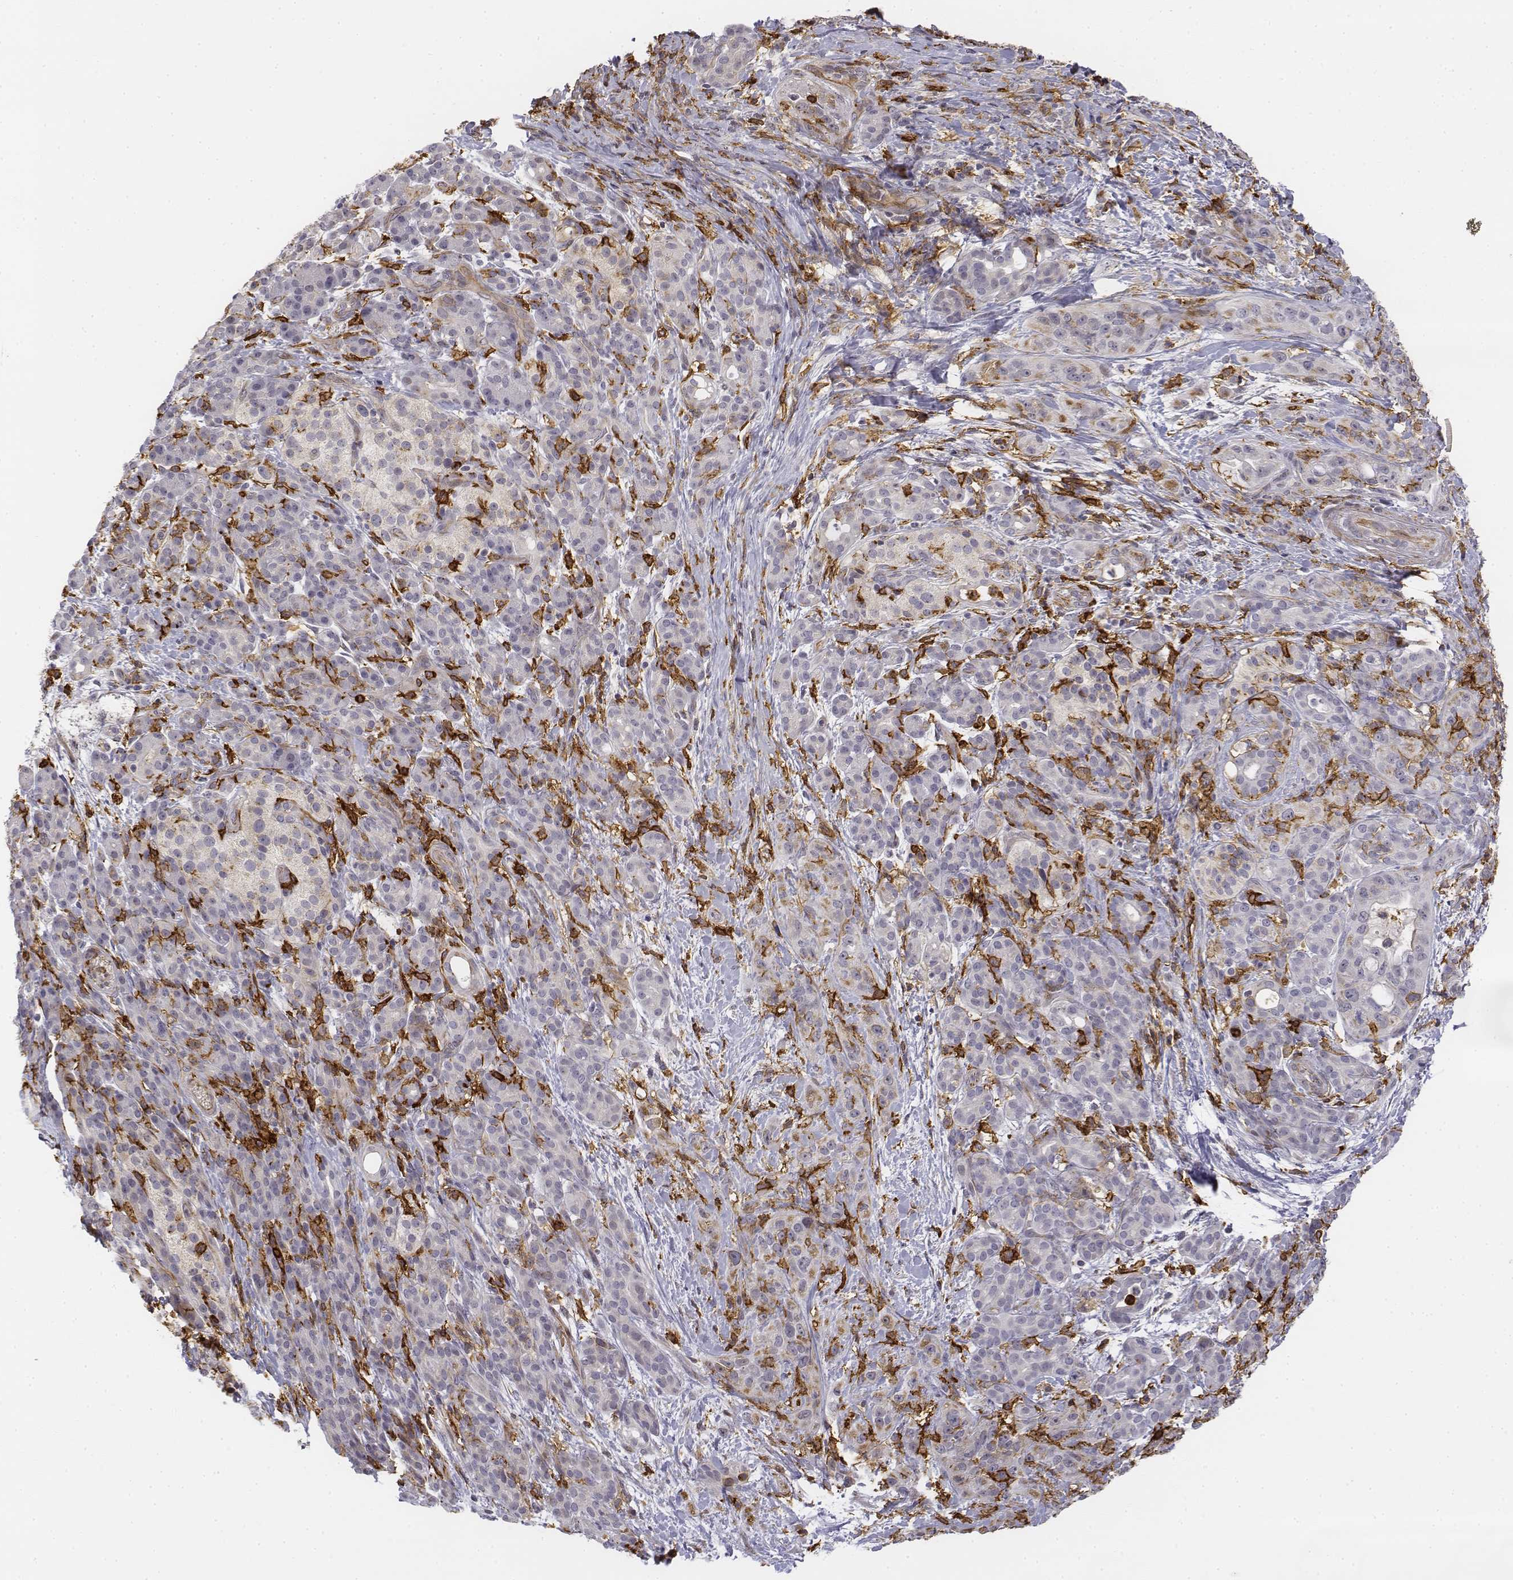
{"staining": {"intensity": "moderate", "quantity": "<25%", "location": "cytoplasmic/membranous"}, "tissue": "pancreatic cancer", "cell_type": "Tumor cells", "image_type": "cancer", "snomed": [{"axis": "morphology", "description": "Adenocarcinoma, NOS"}, {"axis": "topography", "description": "Pancreas"}], "caption": "Moderate cytoplasmic/membranous expression is seen in about <25% of tumor cells in adenocarcinoma (pancreatic).", "gene": "CD14", "patient": {"sex": "male", "age": 44}}